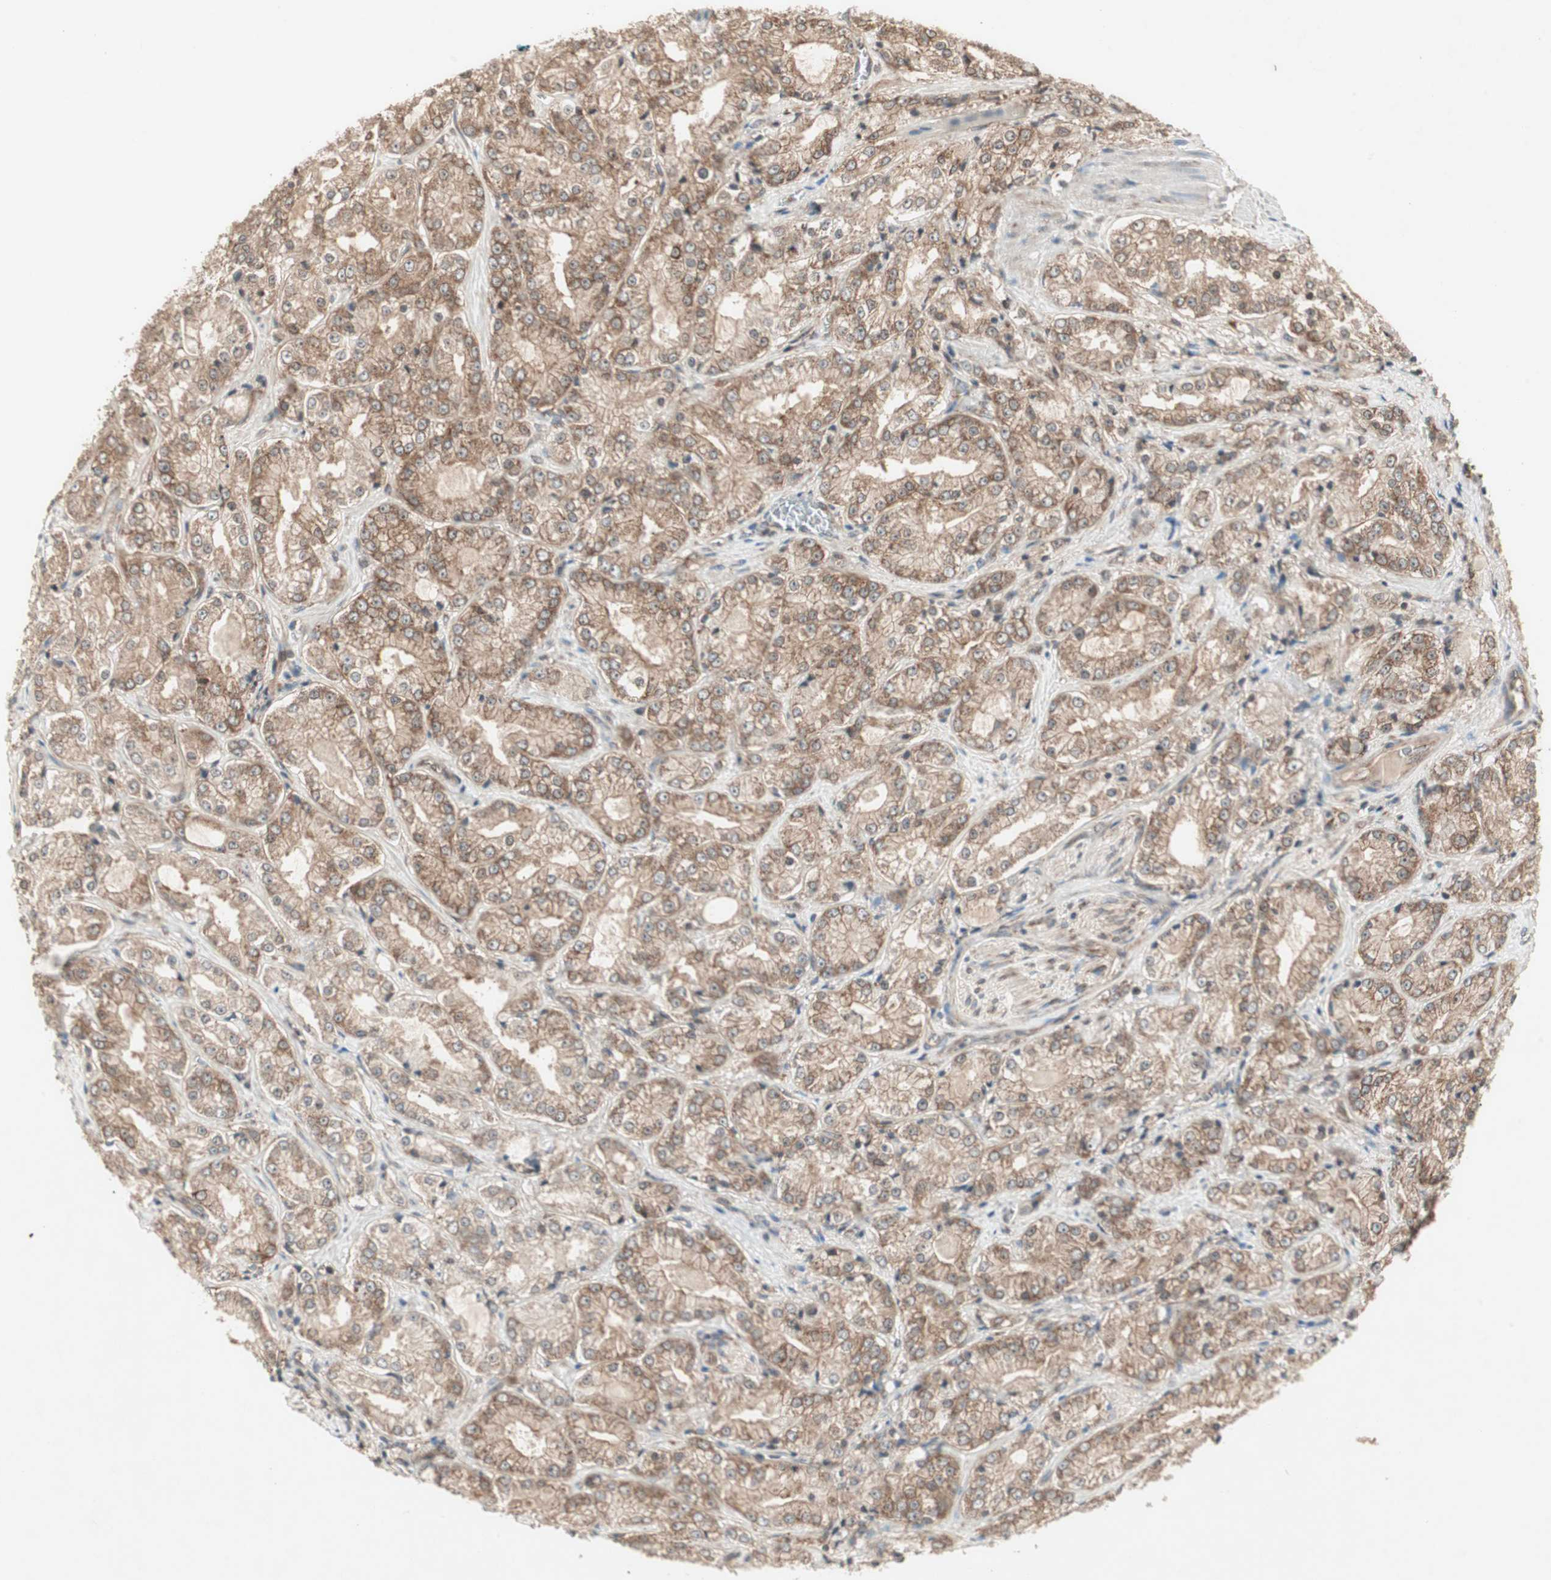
{"staining": {"intensity": "weak", "quantity": ">75%", "location": "cytoplasmic/membranous"}, "tissue": "prostate cancer", "cell_type": "Tumor cells", "image_type": "cancer", "snomed": [{"axis": "morphology", "description": "Adenocarcinoma, High grade"}, {"axis": "topography", "description": "Prostate"}], "caption": "Immunohistochemistry histopathology image of neoplastic tissue: prostate high-grade adenocarcinoma stained using IHC shows low levels of weak protein expression localized specifically in the cytoplasmic/membranous of tumor cells, appearing as a cytoplasmic/membranous brown color.", "gene": "IRS1", "patient": {"sex": "male", "age": 73}}